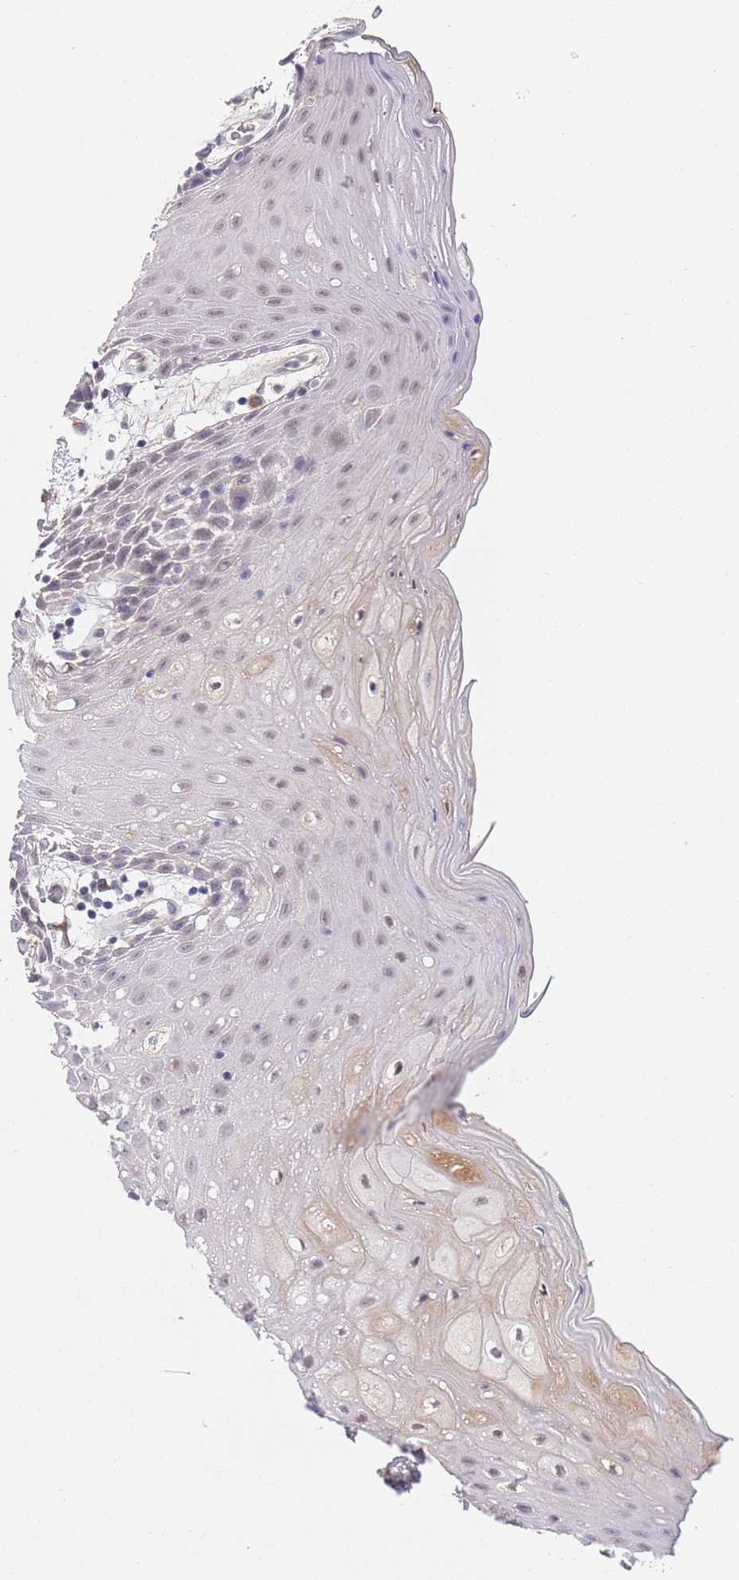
{"staining": {"intensity": "weak", "quantity": "25%-75%", "location": "nuclear"}, "tissue": "oral mucosa", "cell_type": "Squamous epithelial cells", "image_type": "normal", "snomed": [{"axis": "morphology", "description": "Normal tissue, NOS"}, {"axis": "topography", "description": "Oral tissue"}, {"axis": "topography", "description": "Tounge, NOS"}], "caption": "Immunohistochemistry photomicrograph of benign oral mucosa: human oral mucosa stained using IHC reveals low levels of weak protein expression localized specifically in the nuclear of squamous epithelial cells, appearing as a nuclear brown color.", "gene": "B4GALT4", "patient": {"sex": "female", "age": 59}}